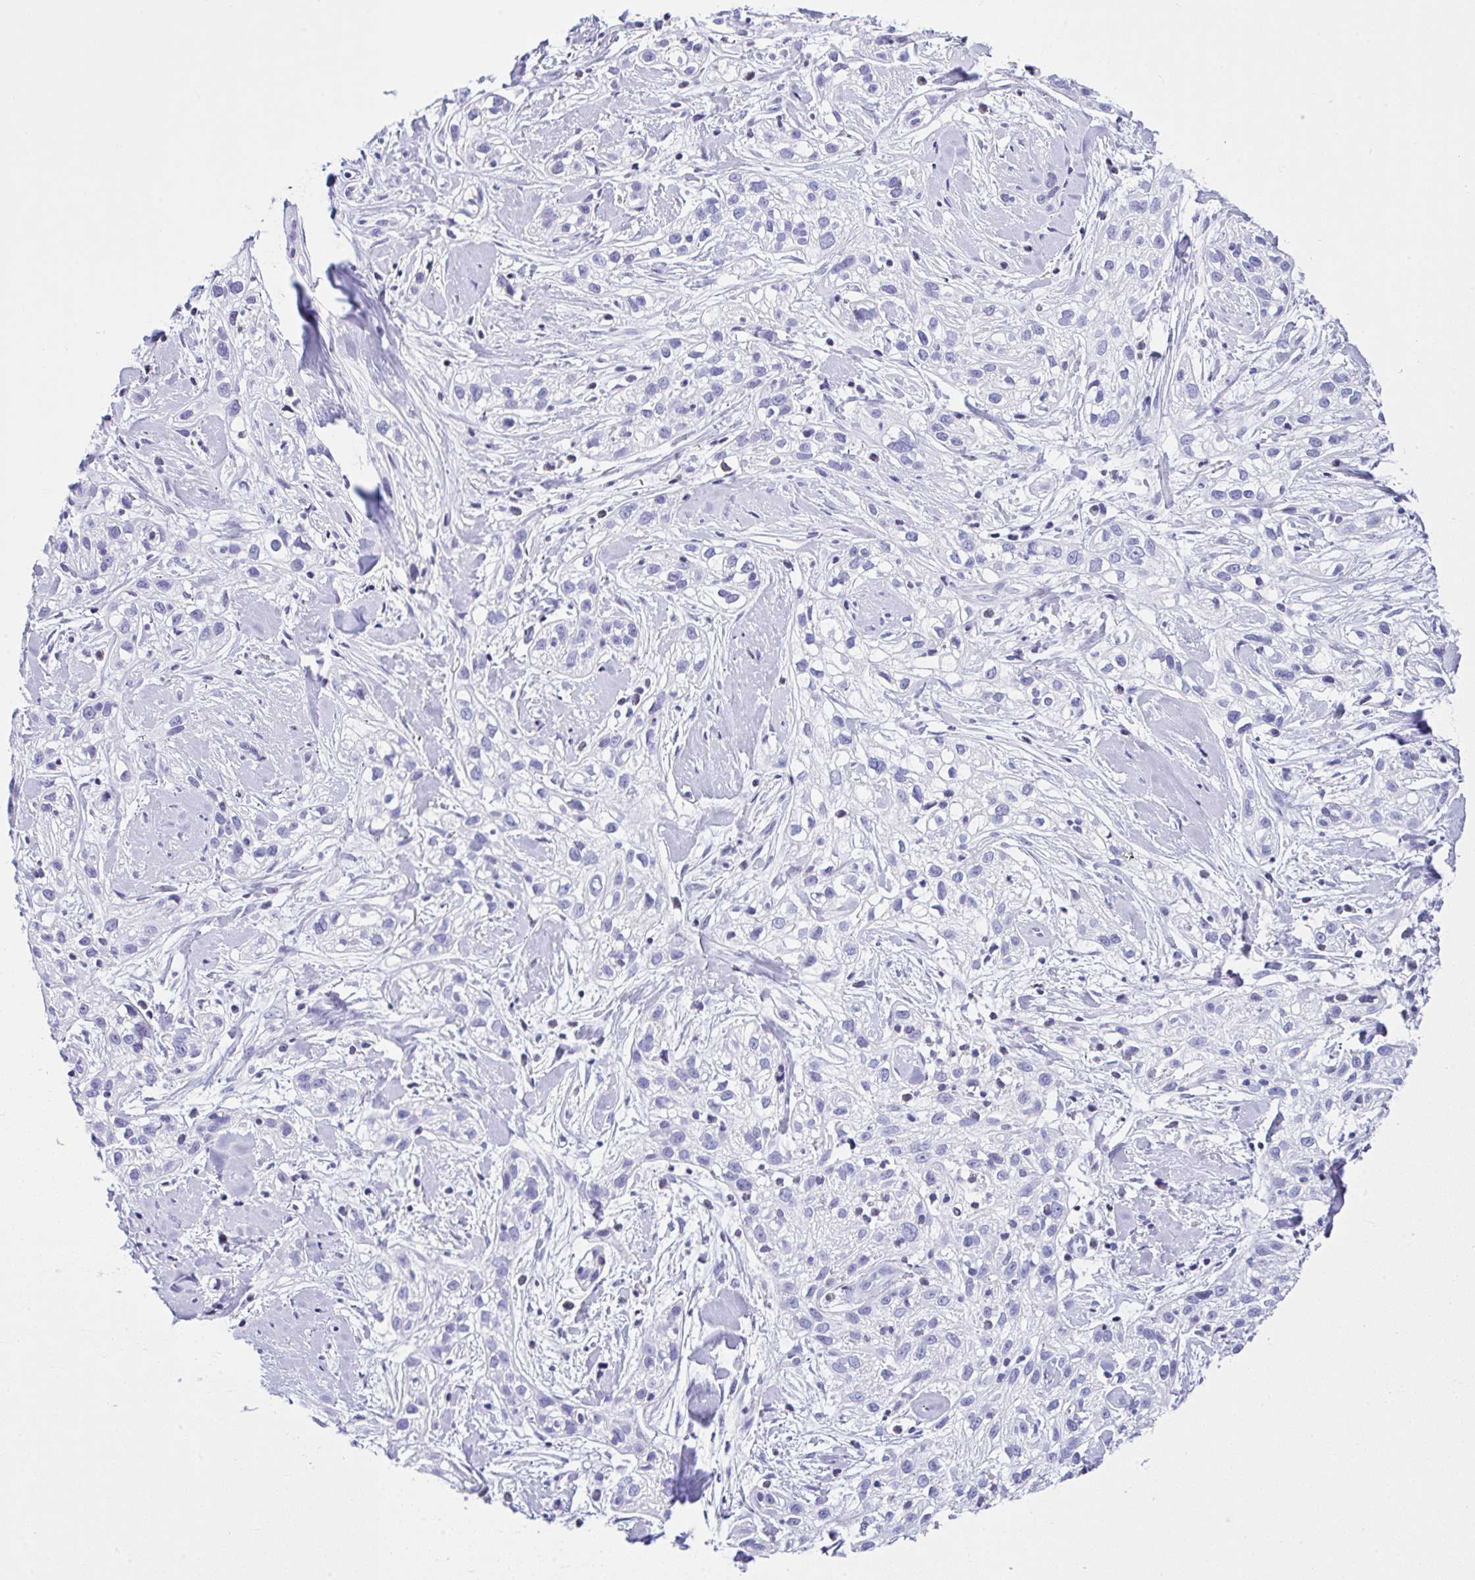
{"staining": {"intensity": "negative", "quantity": "none", "location": "none"}, "tissue": "skin cancer", "cell_type": "Tumor cells", "image_type": "cancer", "snomed": [{"axis": "morphology", "description": "Squamous cell carcinoma, NOS"}, {"axis": "topography", "description": "Skin"}], "caption": "Histopathology image shows no protein expression in tumor cells of skin cancer tissue.", "gene": "KRT27", "patient": {"sex": "male", "age": 82}}